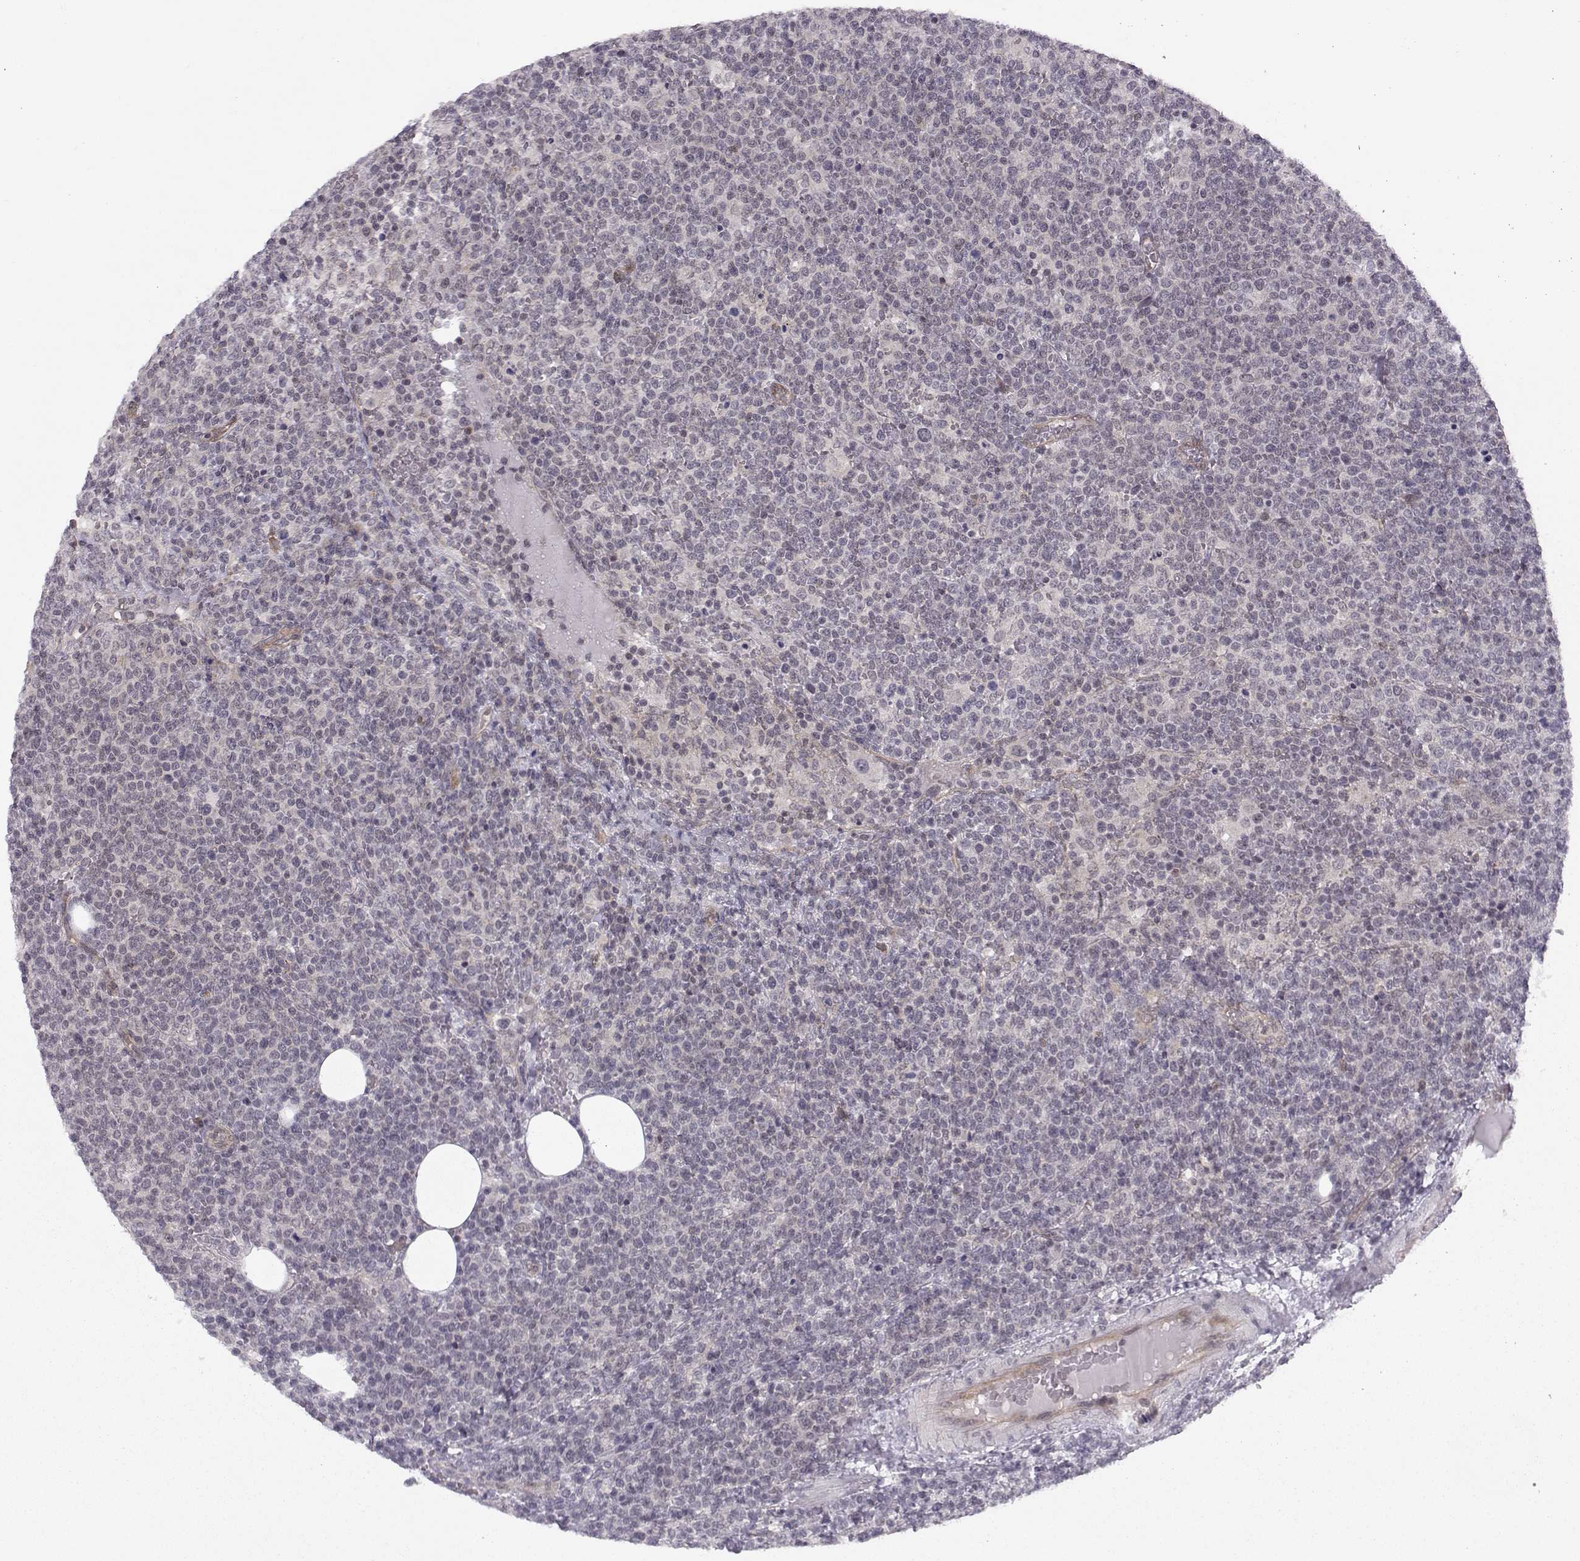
{"staining": {"intensity": "negative", "quantity": "none", "location": "none"}, "tissue": "lymphoma", "cell_type": "Tumor cells", "image_type": "cancer", "snomed": [{"axis": "morphology", "description": "Malignant lymphoma, non-Hodgkin's type, High grade"}, {"axis": "topography", "description": "Lymph node"}], "caption": "Immunohistochemistry histopathology image of high-grade malignant lymphoma, non-Hodgkin's type stained for a protein (brown), which reveals no staining in tumor cells.", "gene": "KIF13B", "patient": {"sex": "male", "age": 61}}